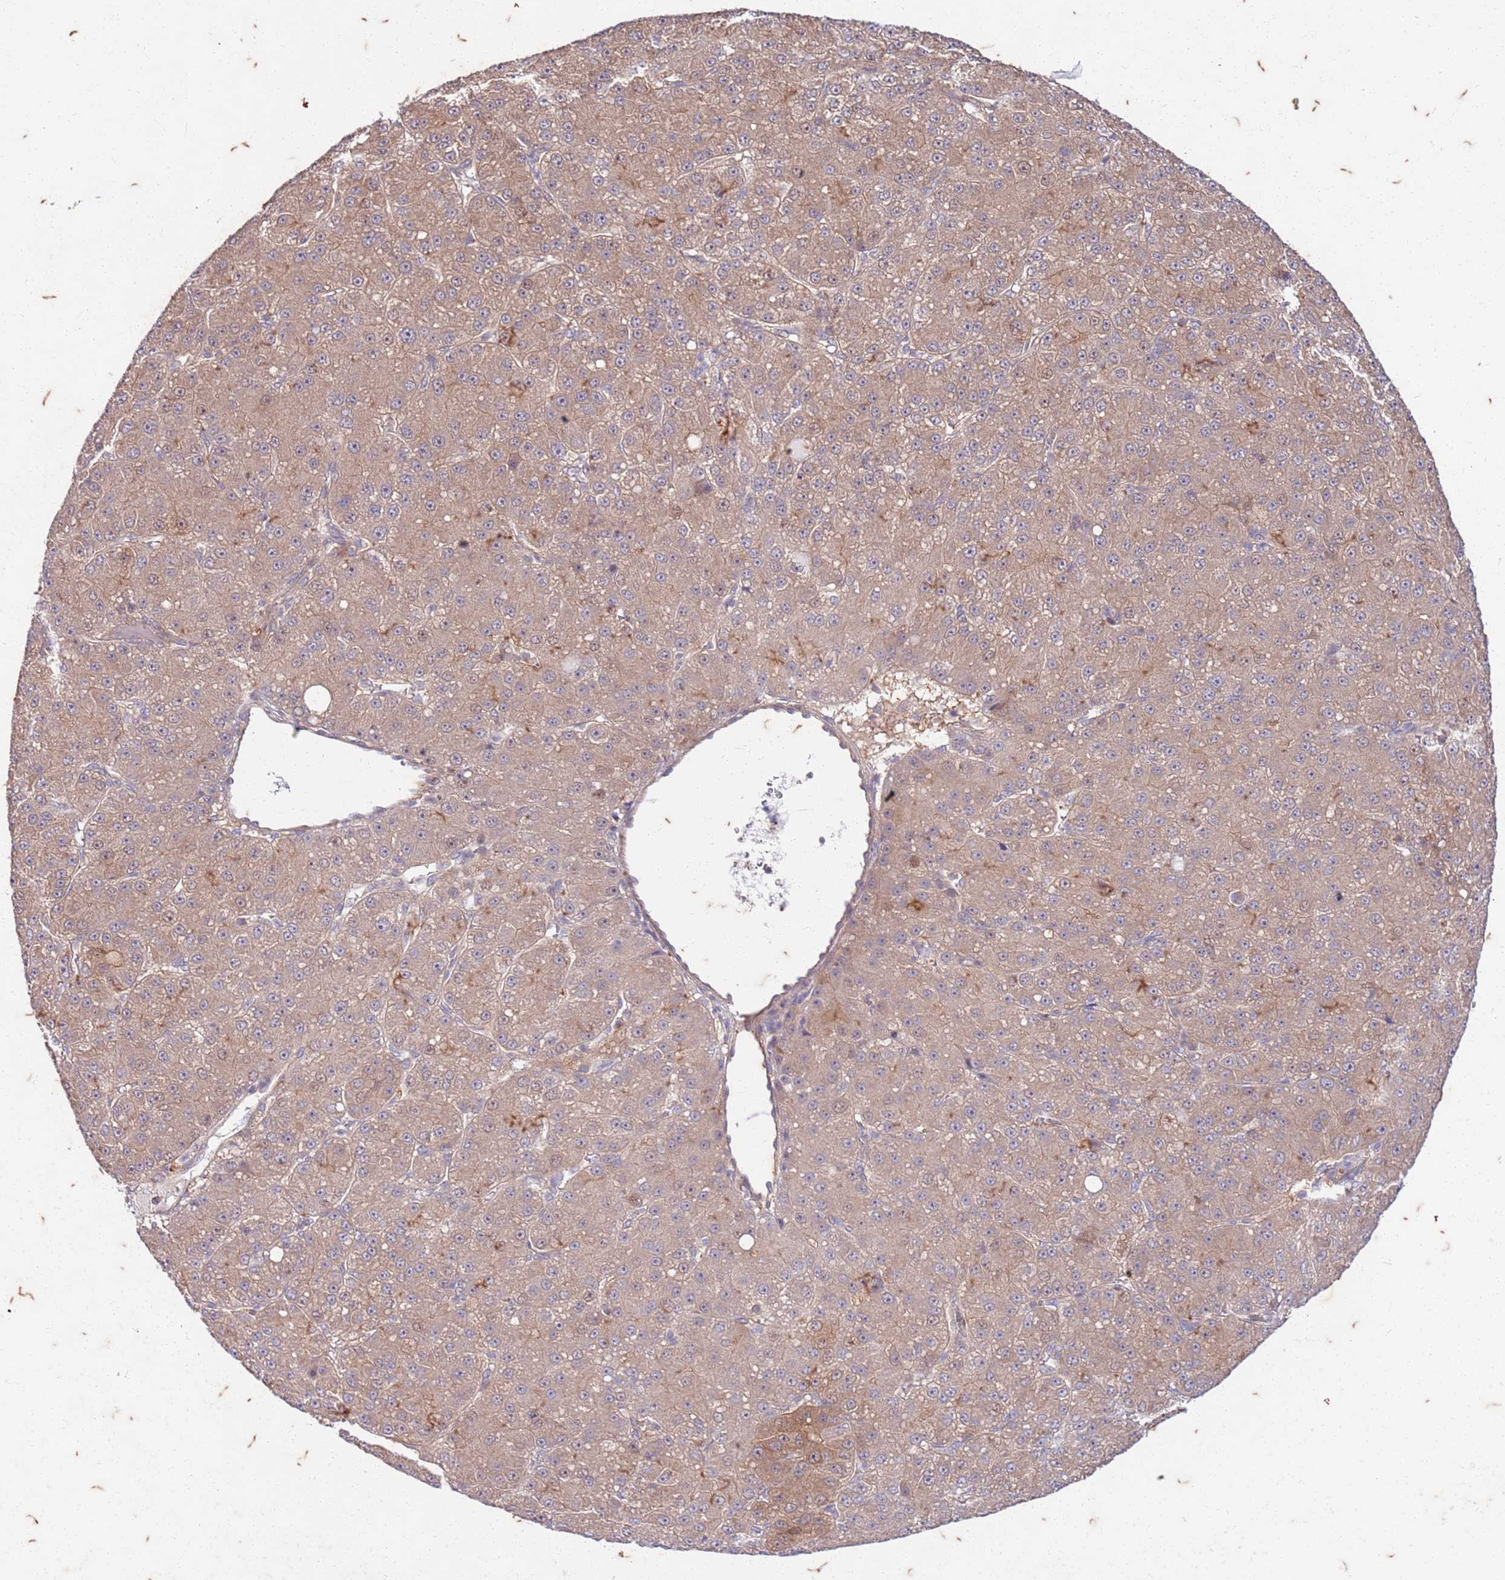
{"staining": {"intensity": "weak", "quantity": ">75%", "location": "cytoplasmic/membranous"}, "tissue": "liver cancer", "cell_type": "Tumor cells", "image_type": "cancer", "snomed": [{"axis": "morphology", "description": "Carcinoma, Hepatocellular, NOS"}, {"axis": "topography", "description": "Liver"}], "caption": "The histopathology image exhibits immunohistochemical staining of hepatocellular carcinoma (liver). There is weak cytoplasmic/membranous expression is seen in about >75% of tumor cells.", "gene": "RAPGEF3", "patient": {"sex": "male", "age": 67}}